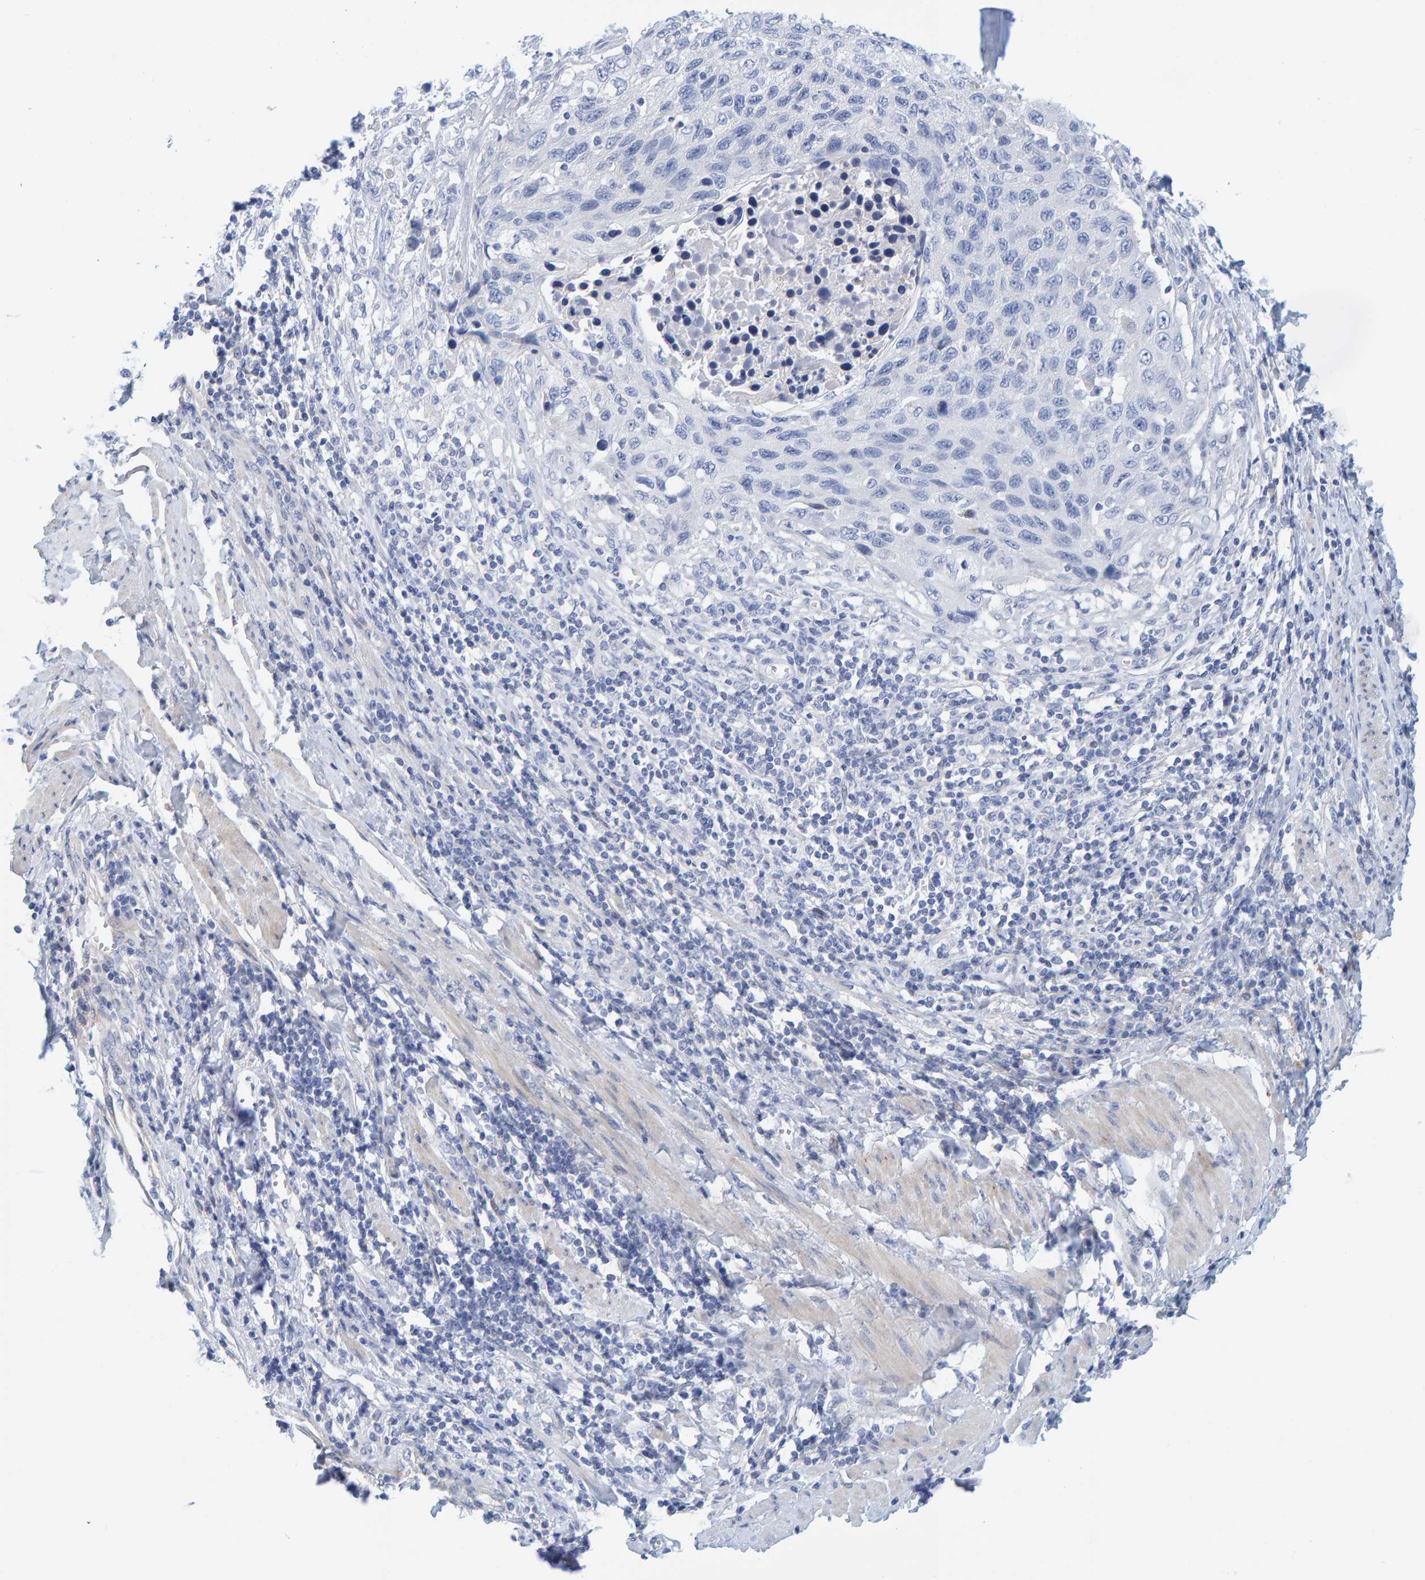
{"staining": {"intensity": "negative", "quantity": "none", "location": "none"}, "tissue": "cervical cancer", "cell_type": "Tumor cells", "image_type": "cancer", "snomed": [{"axis": "morphology", "description": "Squamous cell carcinoma, NOS"}, {"axis": "topography", "description": "Cervix"}], "caption": "Tumor cells are negative for brown protein staining in cervical cancer.", "gene": "KLHL11", "patient": {"sex": "female", "age": 53}}